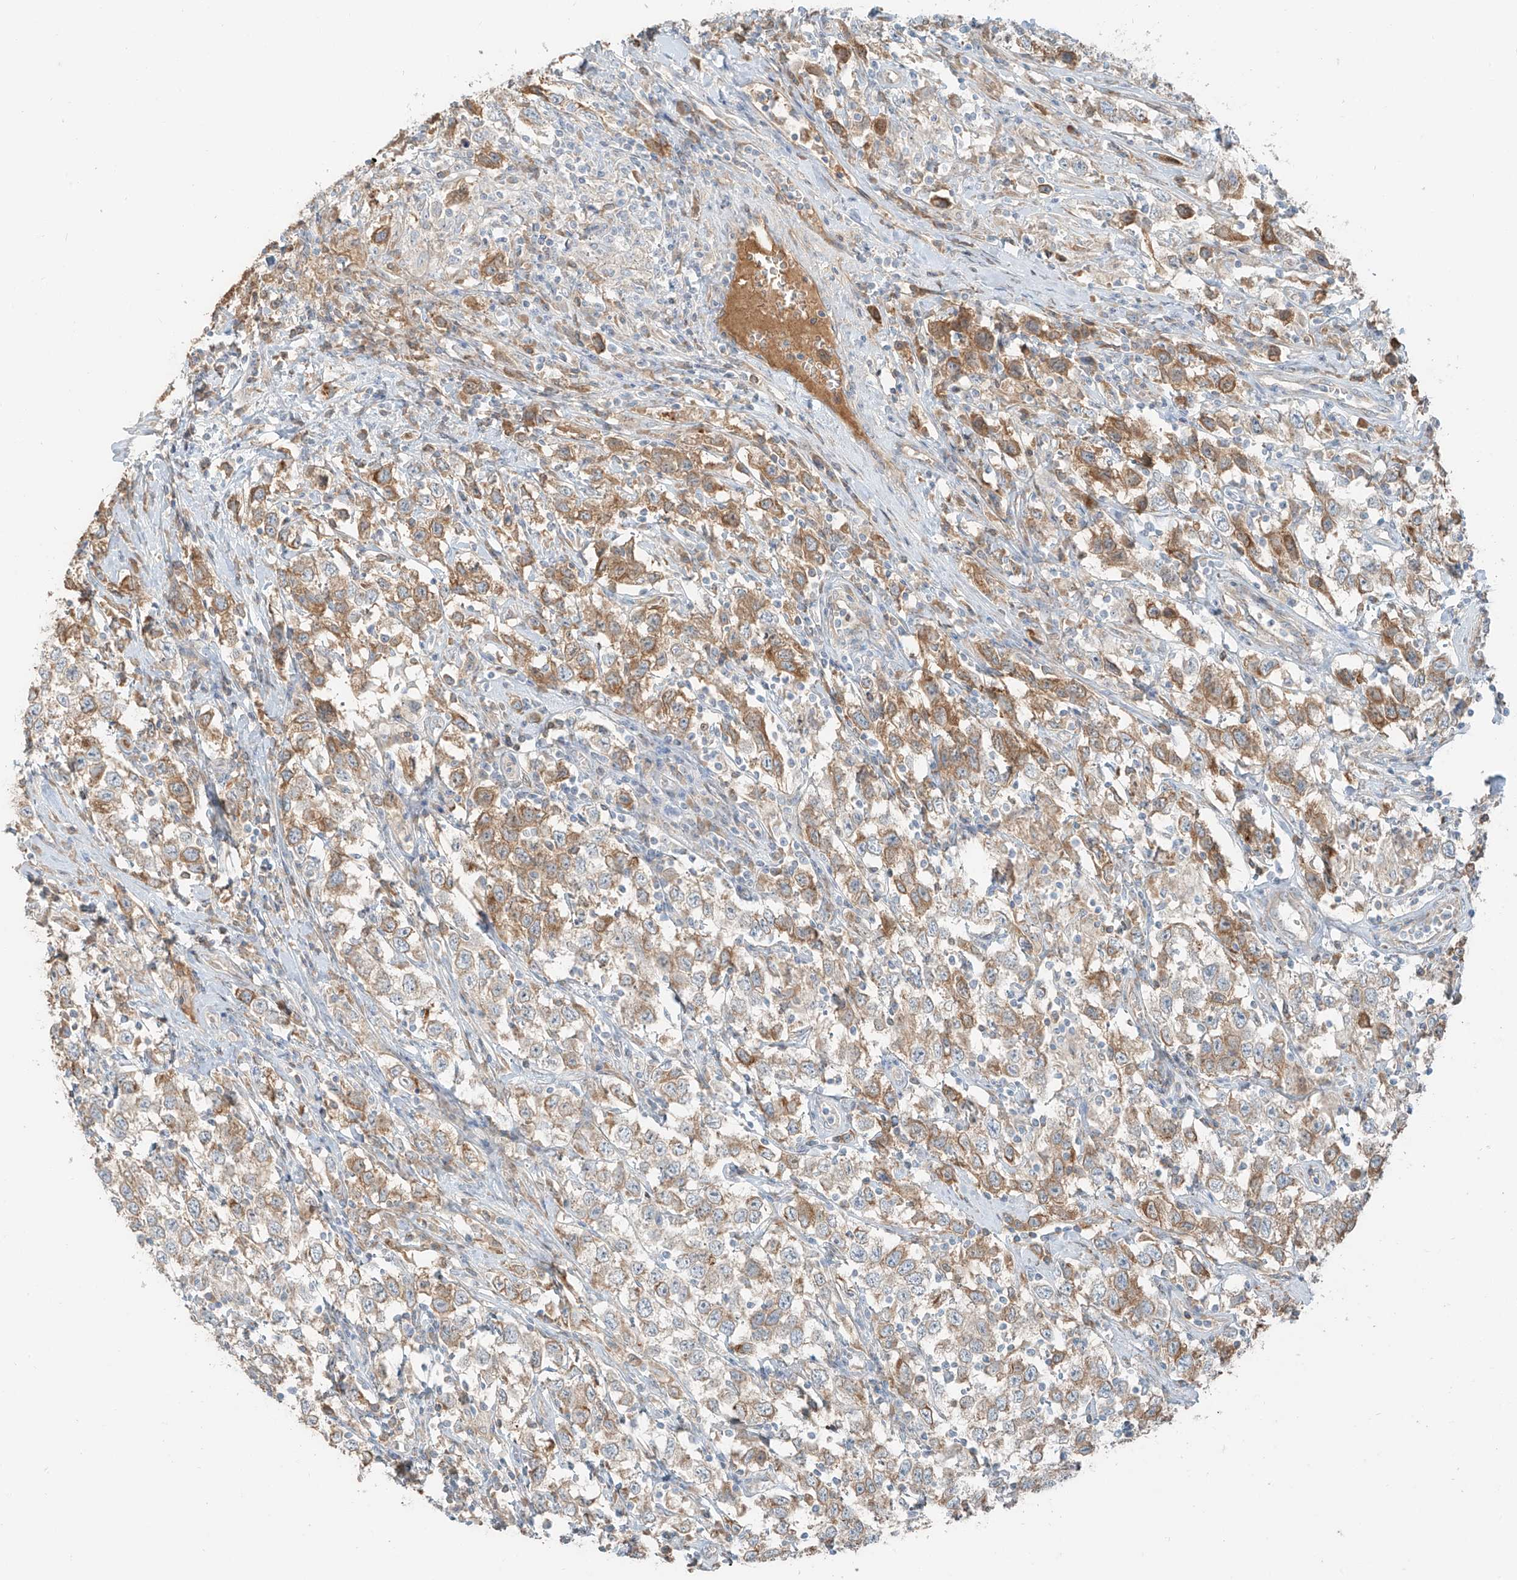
{"staining": {"intensity": "moderate", "quantity": "25%-75%", "location": "cytoplasmic/membranous"}, "tissue": "testis cancer", "cell_type": "Tumor cells", "image_type": "cancer", "snomed": [{"axis": "morphology", "description": "Seminoma, NOS"}, {"axis": "topography", "description": "Testis"}], "caption": "Tumor cells reveal medium levels of moderate cytoplasmic/membranous positivity in approximately 25%-75% of cells in human testis cancer (seminoma). Immunohistochemistry stains the protein in brown and the nuclei are stained blue.", "gene": "FSTL1", "patient": {"sex": "male", "age": 41}}